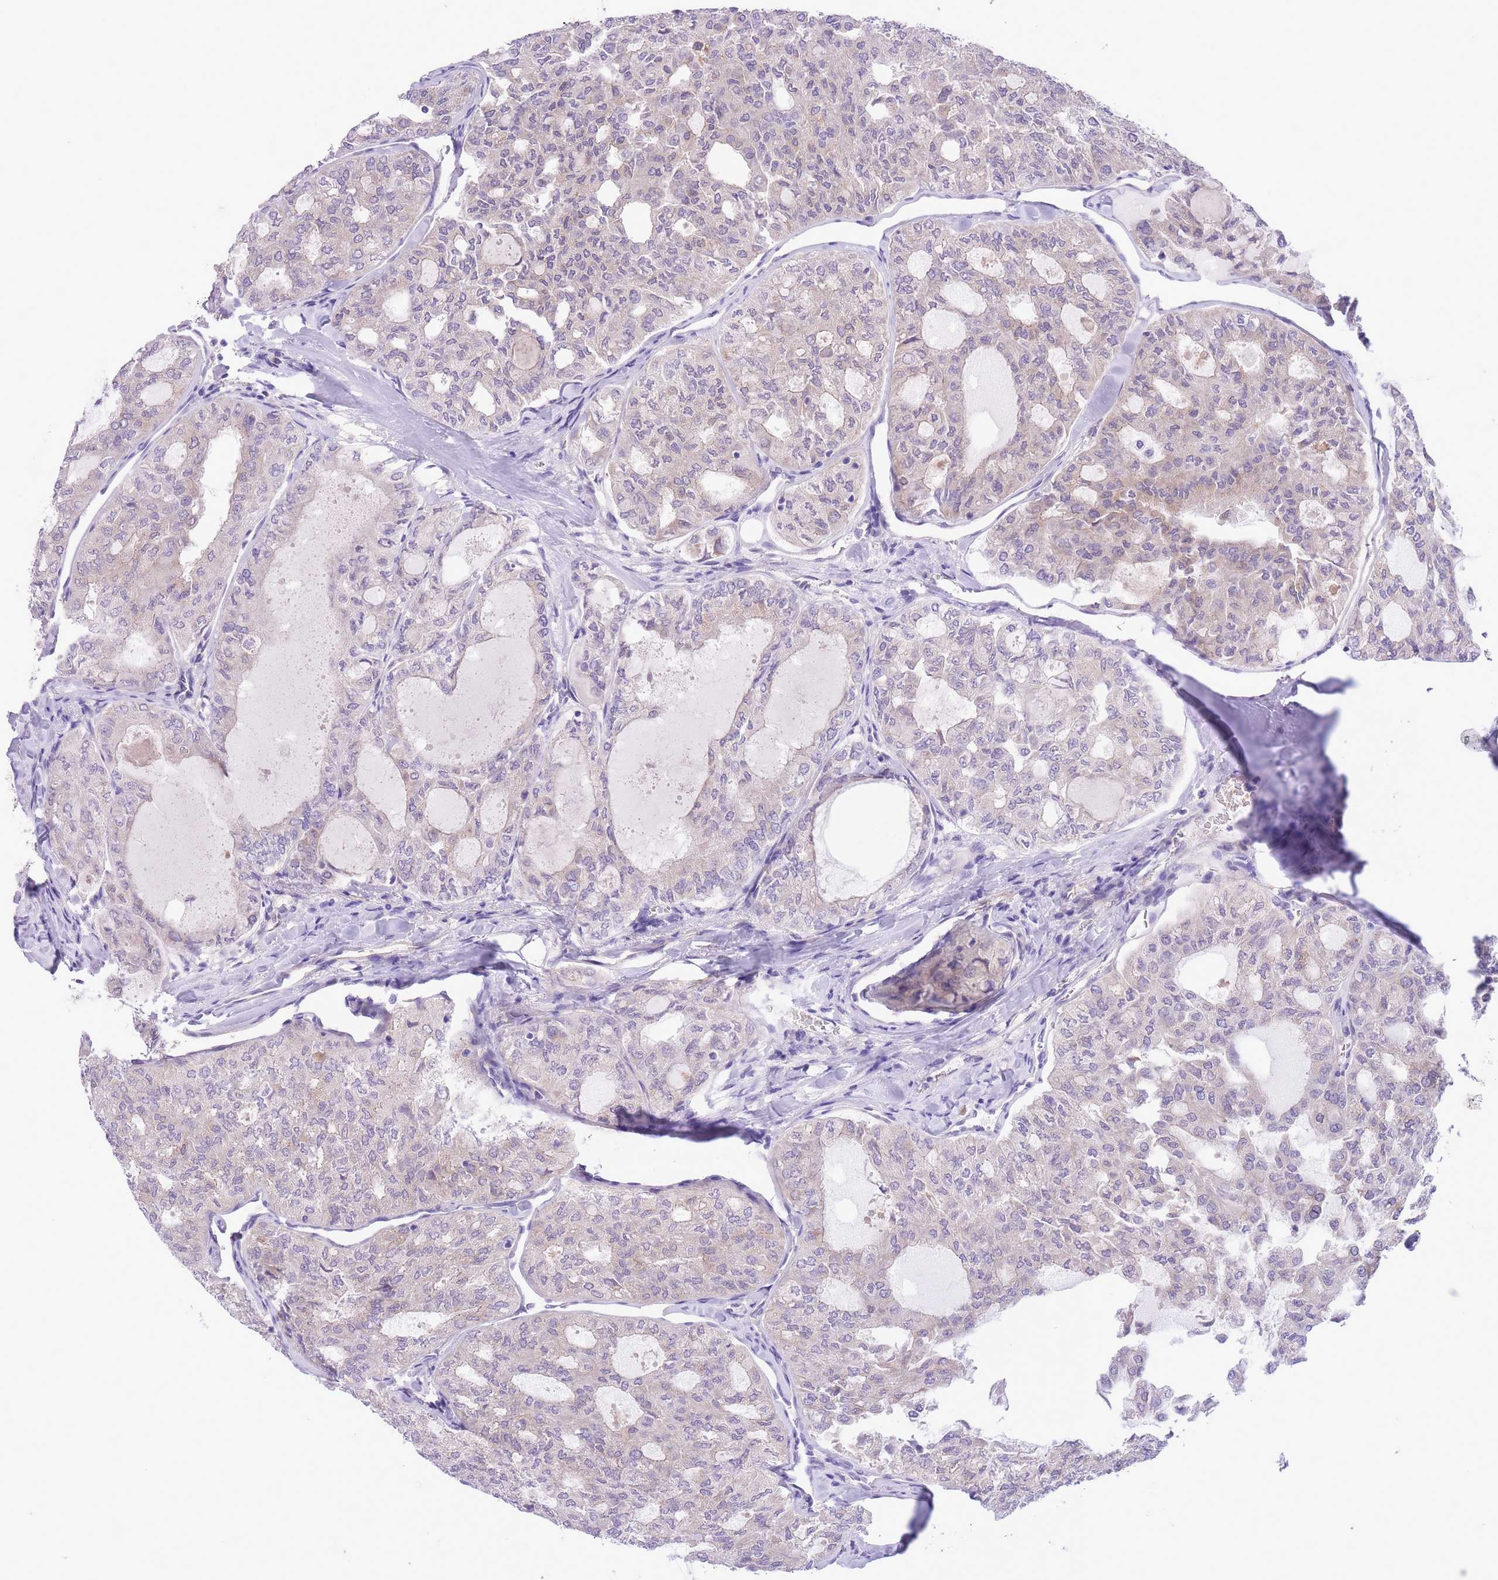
{"staining": {"intensity": "negative", "quantity": "none", "location": "none"}, "tissue": "thyroid cancer", "cell_type": "Tumor cells", "image_type": "cancer", "snomed": [{"axis": "morphology", "description": "Follicular adenoma carcinoma, NOS"}, {"axis": "topography", "description": "Thyroid gland"}], "caption": "Protein analysis of thyroid cancer (follicular adenoma carcinoma) shows no significant expression in tumor cells.", "gene": "WWOX", "patient": {"sex": "male", "age": 75}}